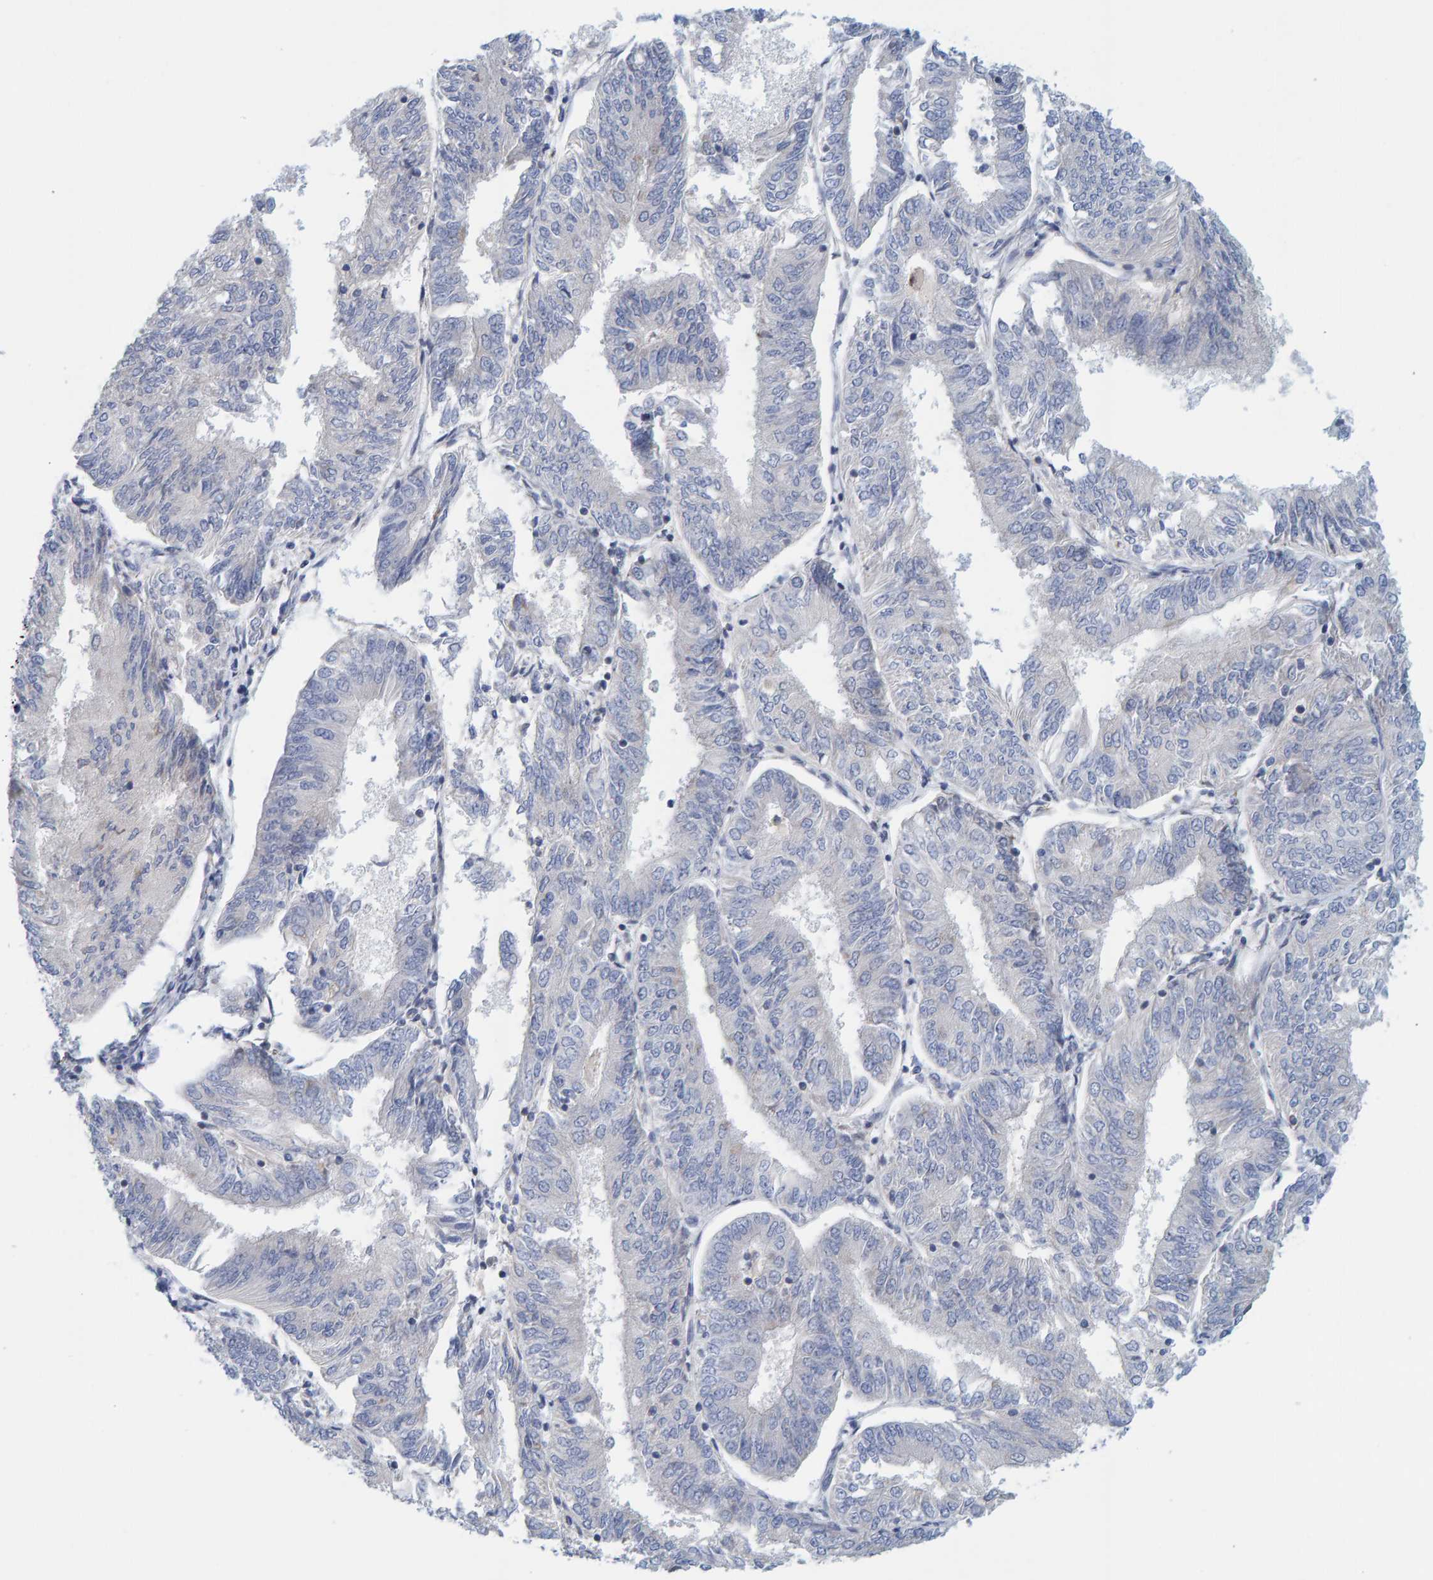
{"staining": {"intensity": "negative", "quantity": "none", "location": "none"}, "tissue": "endometrial cancer", "cell_type": "Tumor cells", "image_type": "cancer", "snomed": [{"axis": "morphology", "description": "Adenocarcinoma, NOS"}, {"axis": "topography", "description": "Endometrium"}], "caption": "Tumor cells are negative for protein expression in human endometrial cancer (adenocarcinoma). (IHC, brightfield microscopy, high magnification).", "gene": "ZC3H3", "patient": {"sex": "female", "age": 58}}